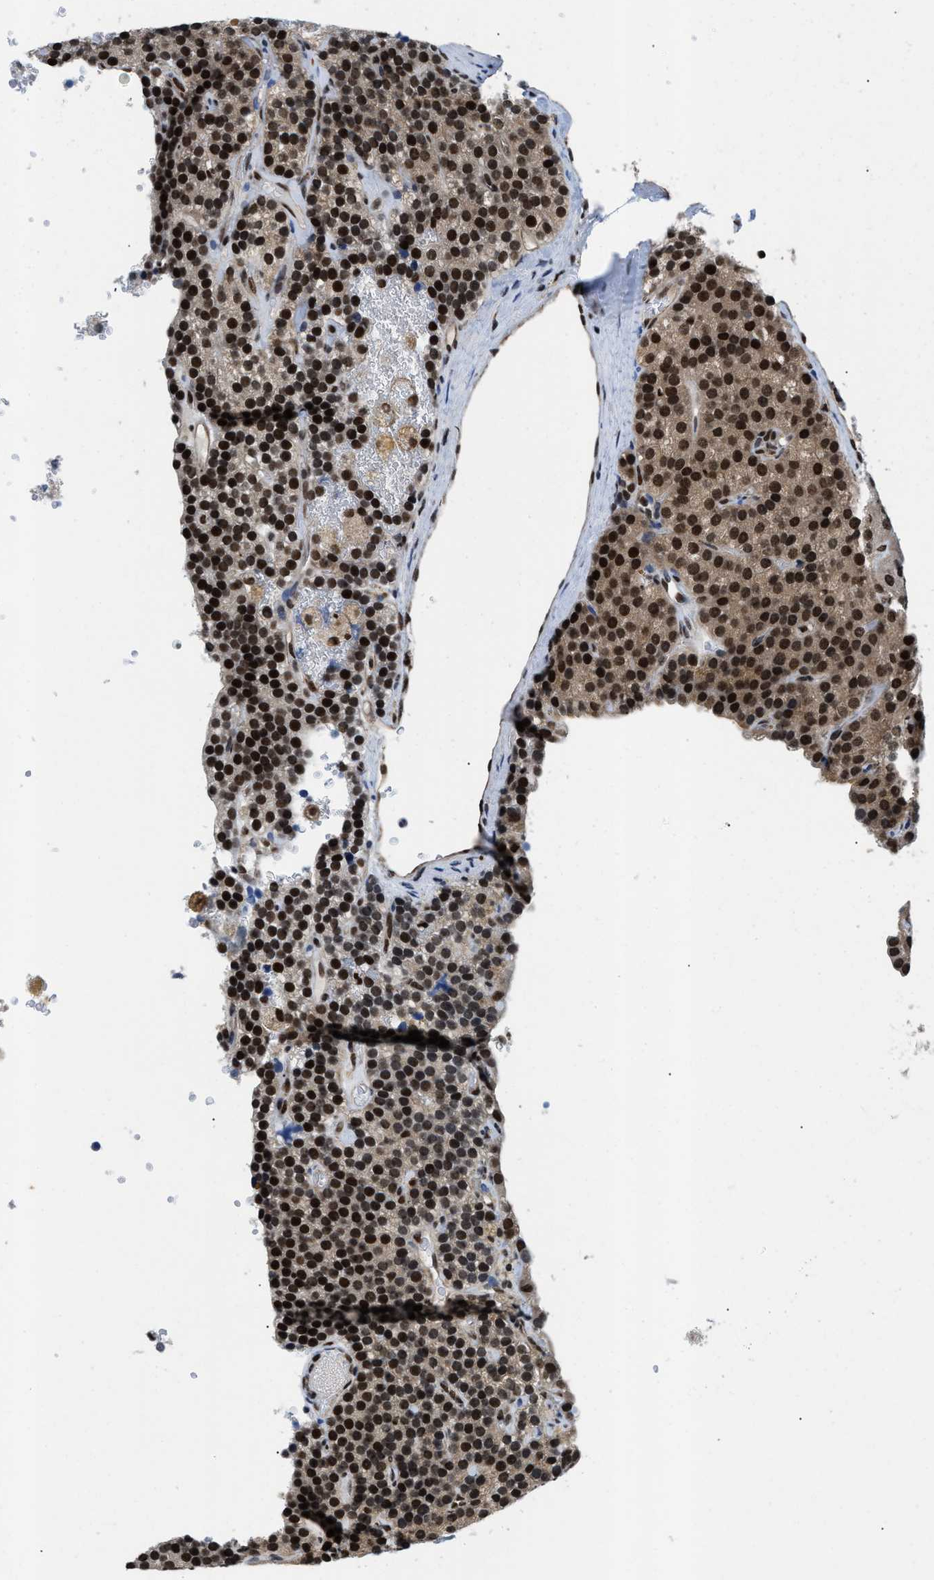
{"staining": {"intensity": "strong", "quantity": ">75%", "location": "nuclear"}, "tissue": "parathyroid gland", "cell_type": "Glandular cells", "image_type": "normal", "snomed": [{"axis": "morphology", "description": "Normal tissue, NOS"}, {"axis": "morphology", "description": "Adenoma, NOS"}, {"axis": "topography", "description": "Parathyroid gland"}], "caption": "Parathyroid gland stained with DAB immunohistochemistry (IHC) demonstrates high levels of strong nuclear staining in about >75% of glandular cells. The staining was performed using DAB, with brown indicating positive protein expression. Nuclei are stained blue with hematoxylin.", "gene": "SAFB", "patient": {"sex": "female", "age": 86}}